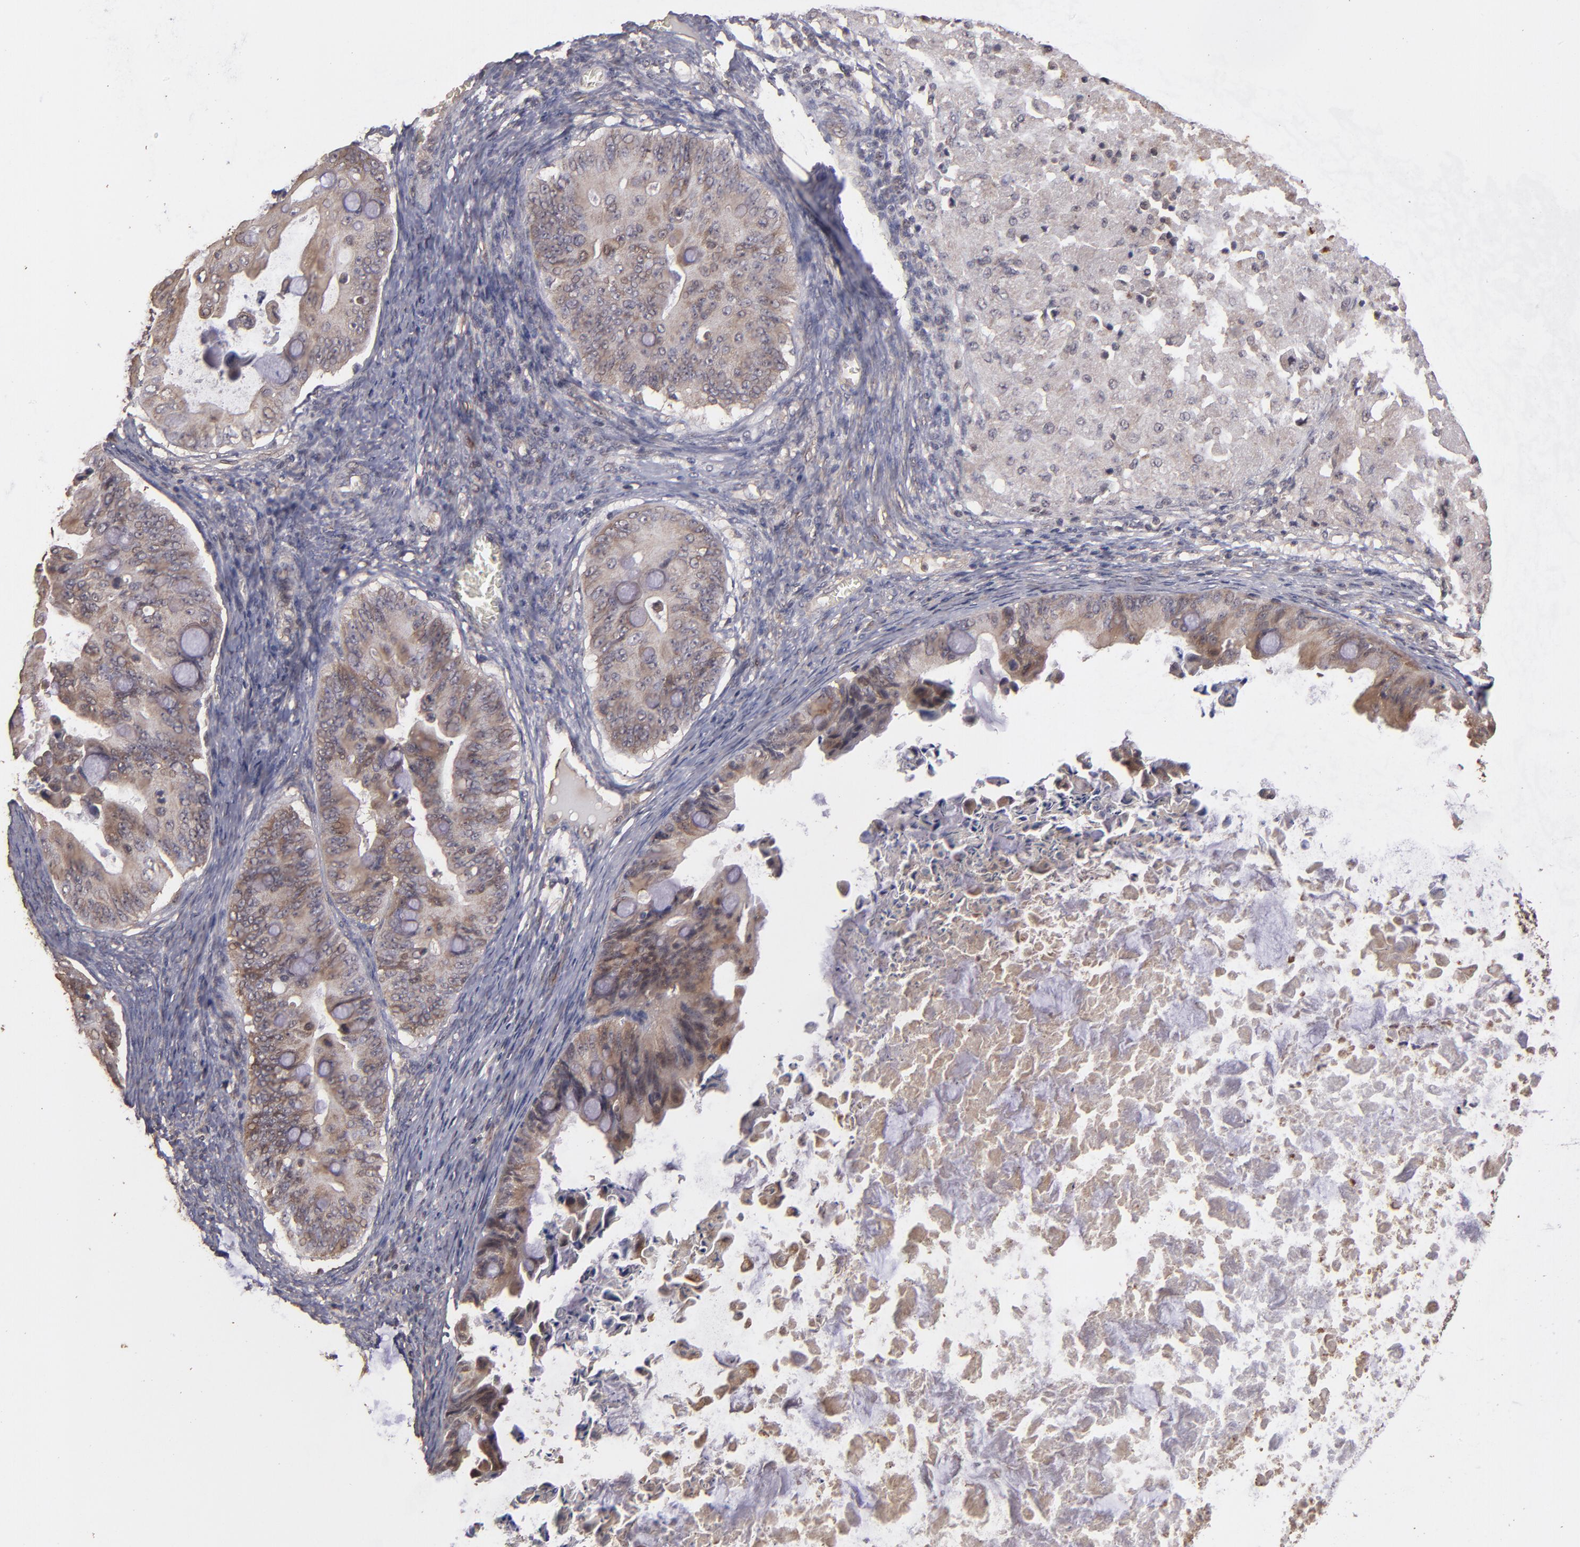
{"staining": {"intensity": "weak", "quantity": ">75%", "location": "cytoplasmic/membranous"}, "tissue": "ovarian cancer", "cell_type": "Tumor cells", "image_type": "cancer", "snomed": [{"axis": "morphology", "description": "Cystadenocarcinoma, mucinous, NOS"}, {"axis": "topography", "description": "Ovary"}], "caption": "Immunohistochemical staining of ovarian cancer (mucinous cystadenocarcinoma) displays low levels of weak cytoplasmic/membranous protein staining in about >75% of tumor cells. Immunohistochemistry (ihc) stains the protein of interest in brown and the nuclei are stained blue.", "gene": "TXNDC16", "patient": {"sex": "female", "age": 37}}